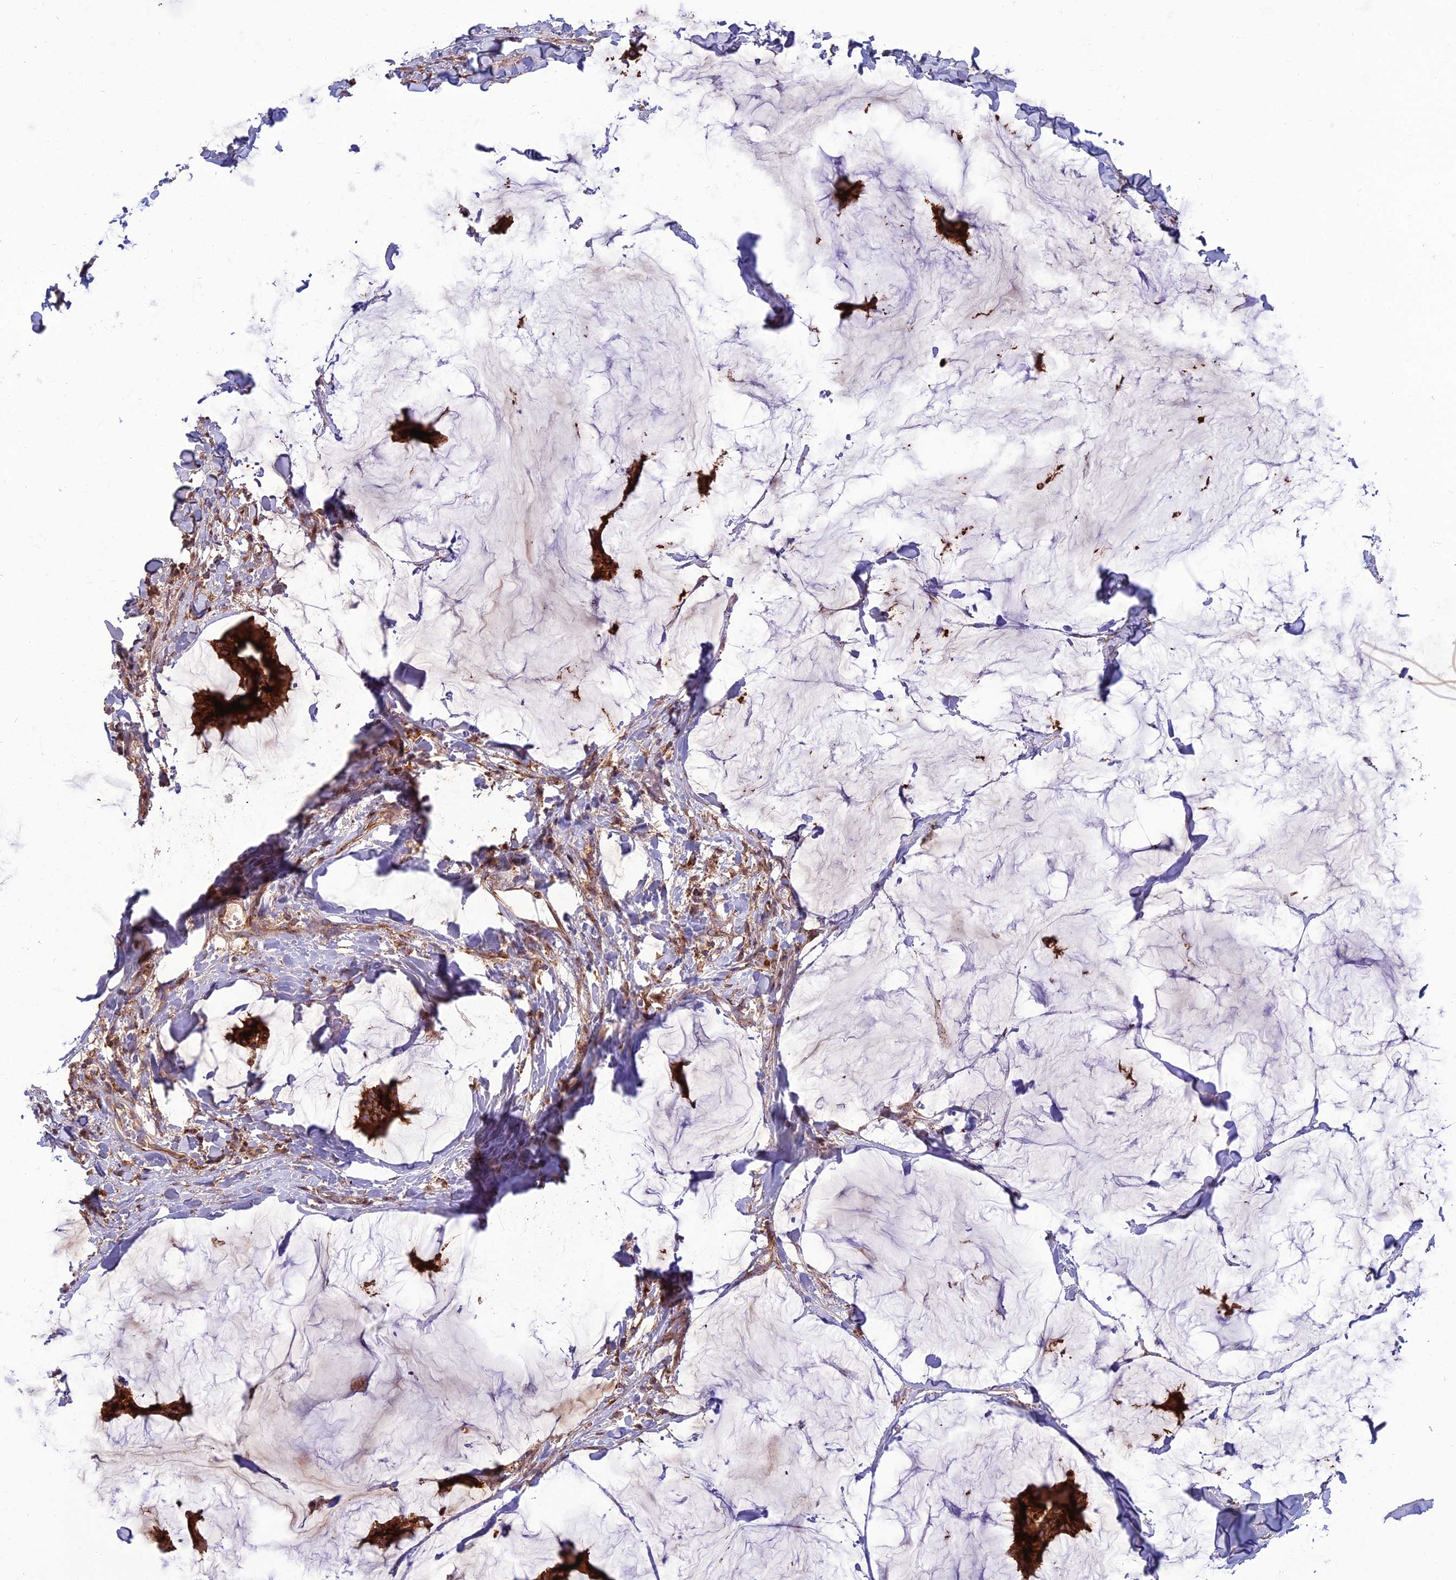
{"staining": {"intensity": "strong", "quantity": ">75%", "location": "cytoplasmic/membranous"}, "tissue": "breast cancer", "cell_type": "Tumor cells", "image_type": "cancer", "snomed": [{"axis": "morphology", "description": "Duct carcinoma"}, {"axis": "topography", "description": "Breast"}], "caption": "The immunohistochemical stain shows strong cytoplasmic/membranous staining in tumor cells of breast cancer tissue. (DAB (3,3'-diaminobenzidine) IHC with brightfield microscopy, high magnification).", "gene": "LNPEP", "patient": {"sex": "female", "age": 93}}